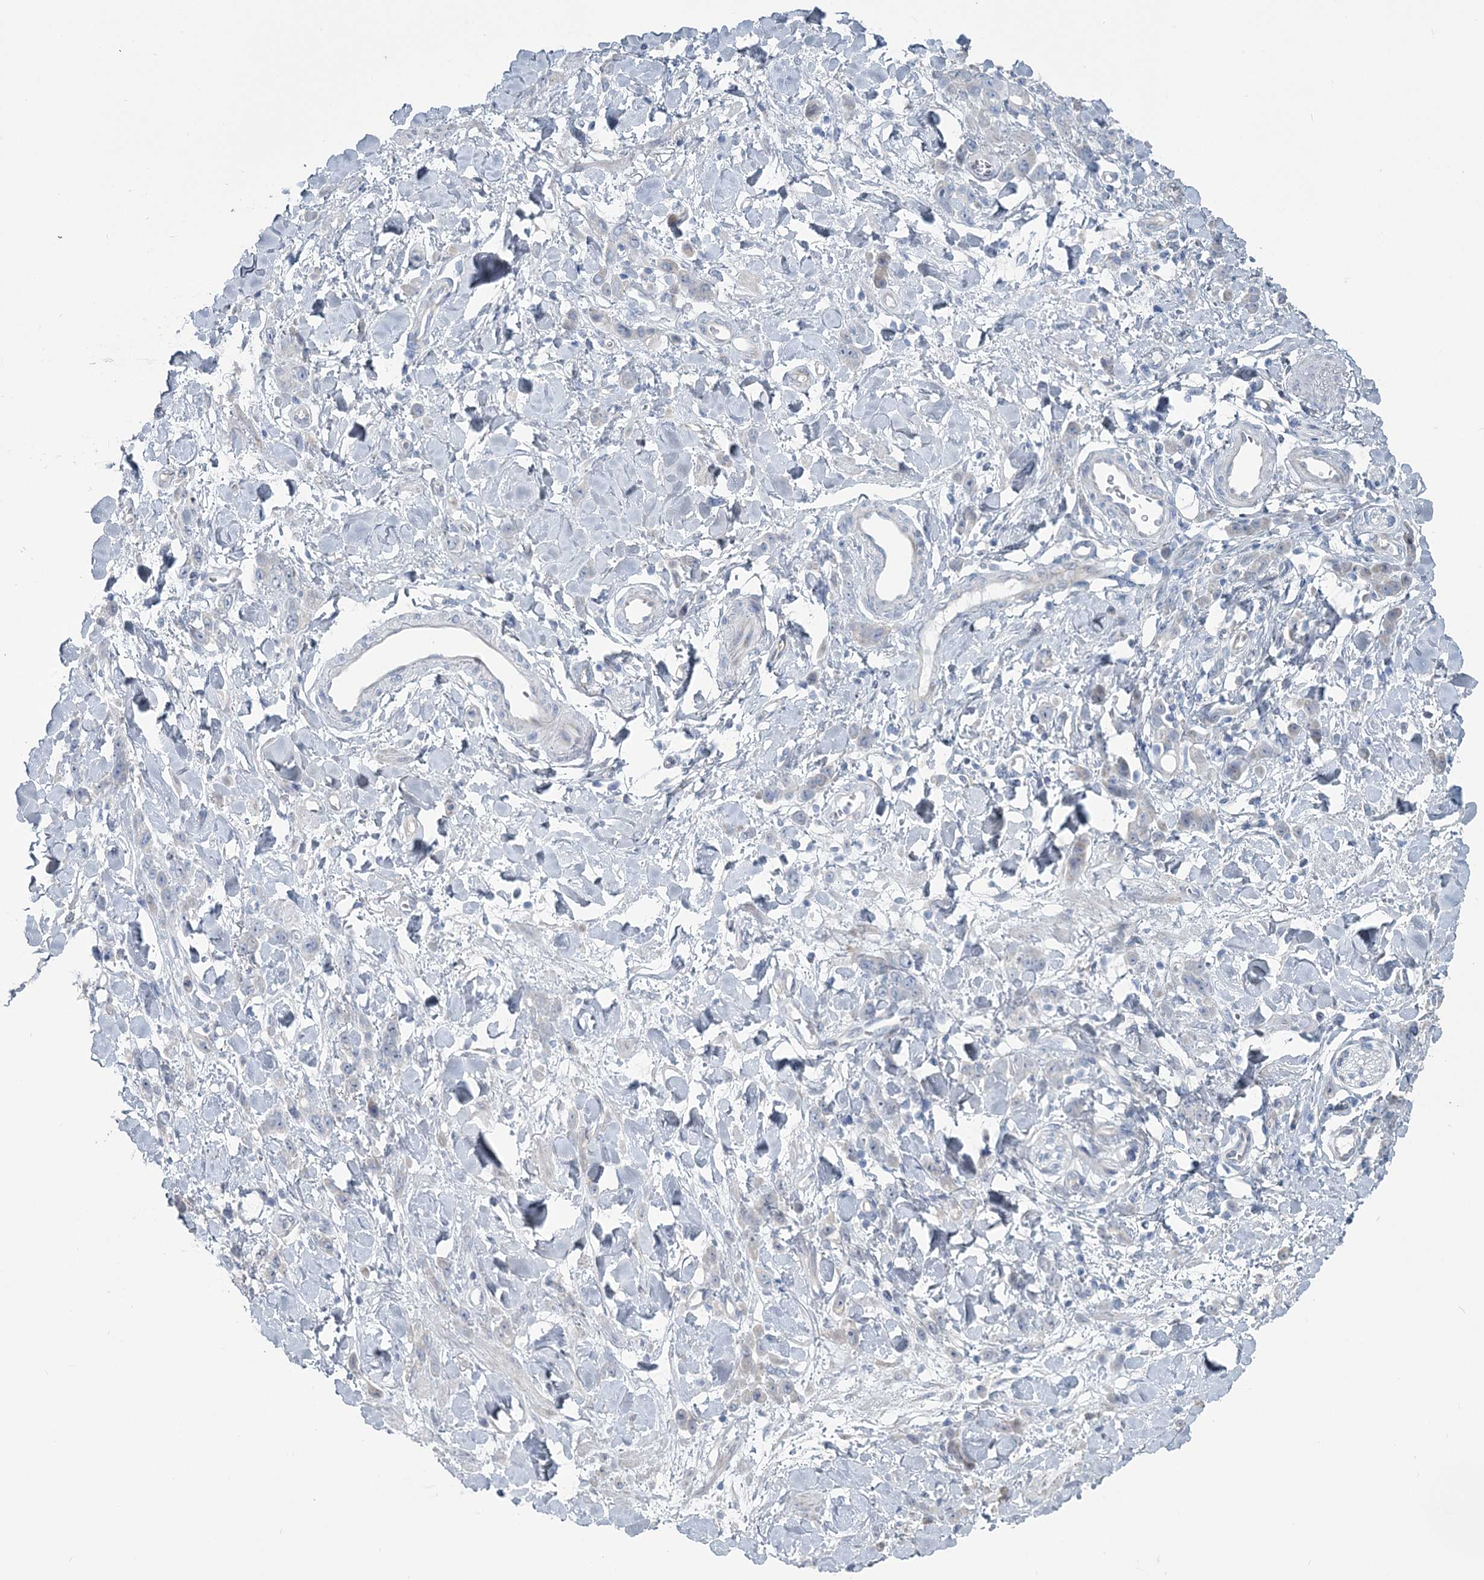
{"staining": {"intensity": "negative", "quantity": "none", "location": "none"}, "tissue": "stomach cancer", "cell_type": "Tumor cells", "image_type": "cancer", "snomed": [{"axis": "morphology", "description": "Normal tissue, NOS"}, {"axis": "morphology", "description": "Adenocarcinoma, NOS"}, {"axis": "topography", "description": "Stomach"}], "caption": "IHC micrograph of neoplastic tissue: human stomach cancer stained with DAB (3,3'-diaminobenzidine) exhibits no significant protein staining in tumor cells.", "gene": "CMBL", "patient": {"sex": "male", "age": 82}}